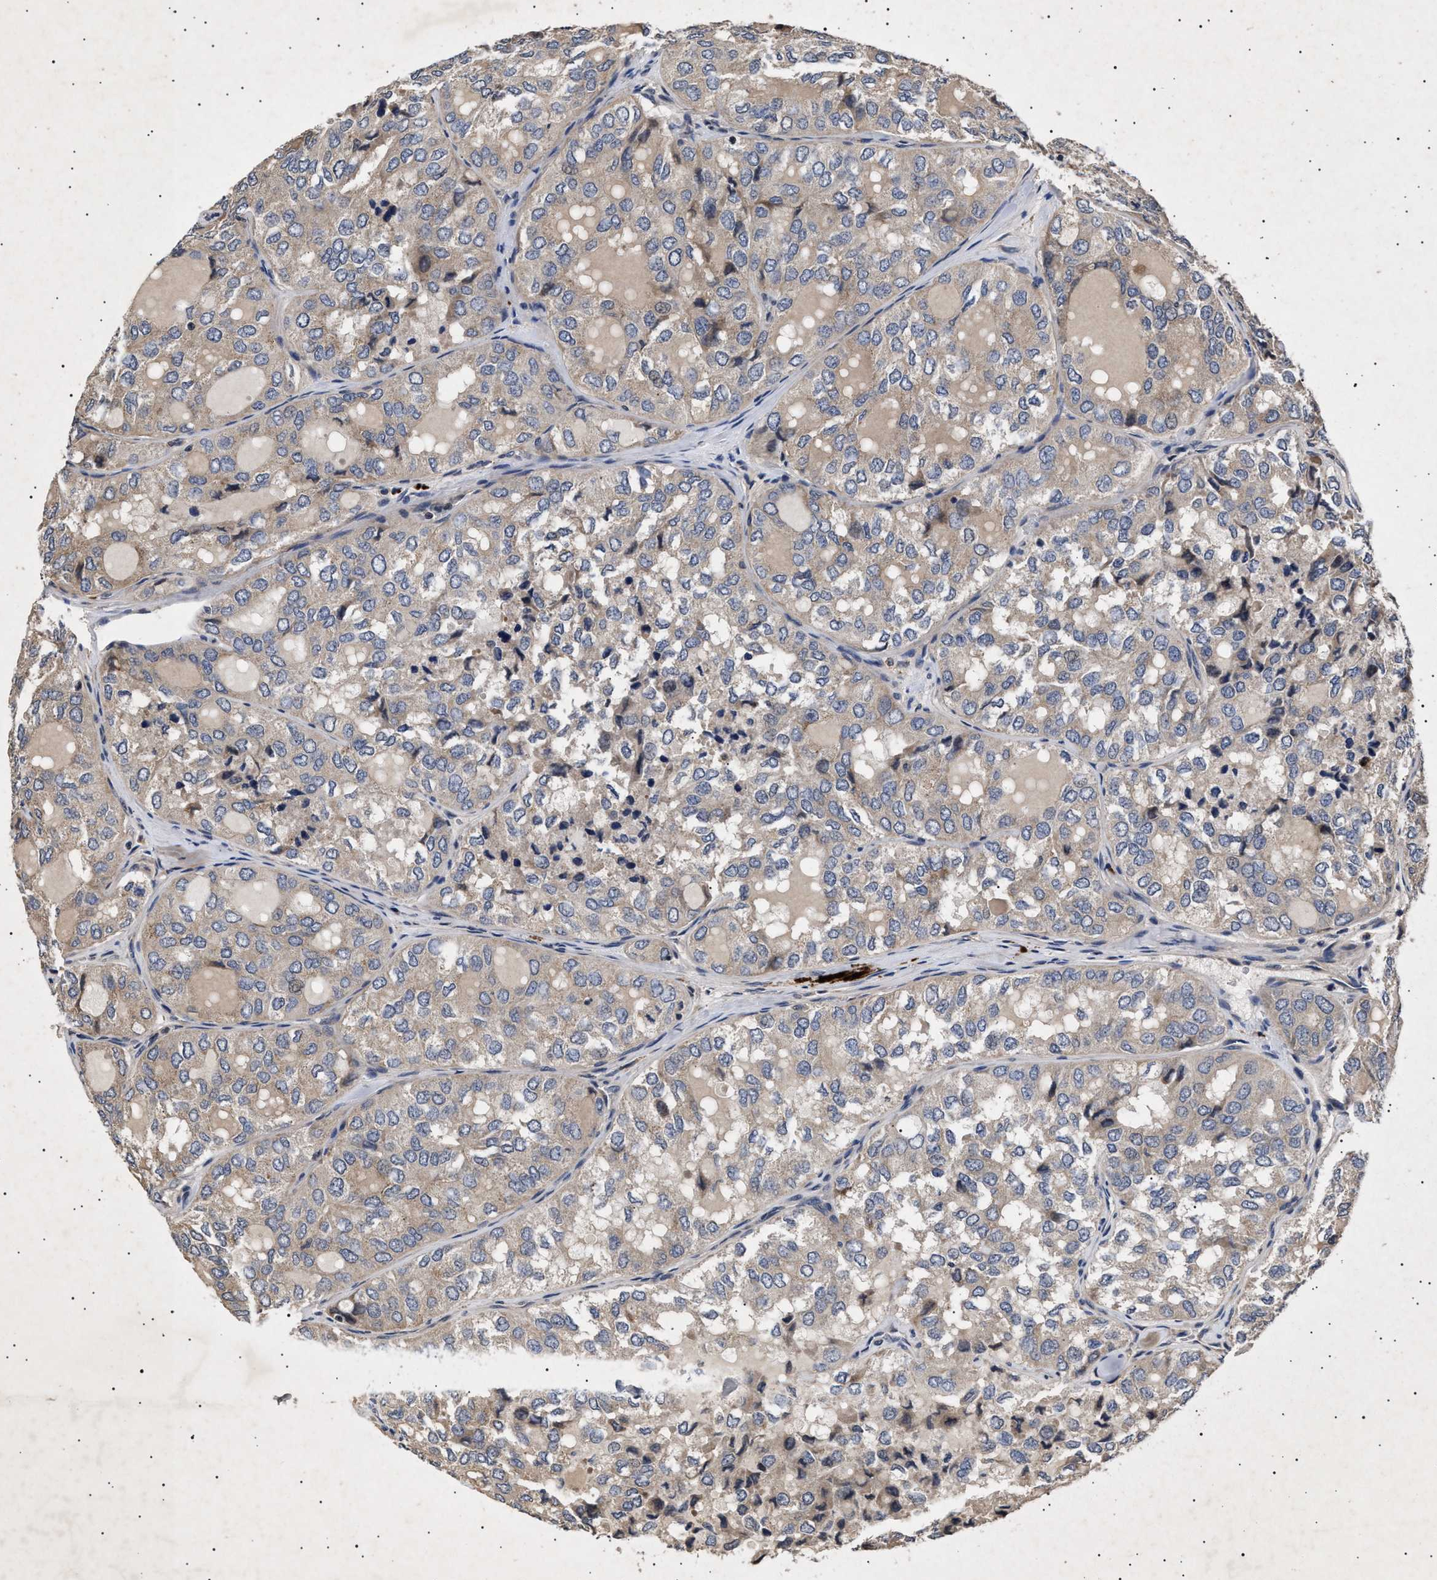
{"staining": {"intensity": "weak", "quantity": ">75%", "location": "cytoplasmic/membranous"}, "tissue": "thyroid cancer", "cell_type": "Tumor cells", "image_type": "cancer", "snomed": [{"axis": "morphology", "description": "Follicular adenoma carcinoma, NOS"}, {"axis": "topography", "description": "Thyroid gland"}], "caption": "Human thyroid follicular adenoma carcinoma stained with a brown dye reveals weak cytoplasmic/membranous positive expression in approximately >75% of tumor cells.", "gene": "ITGB5", "patient": {"sex": "male", "age": 75}}